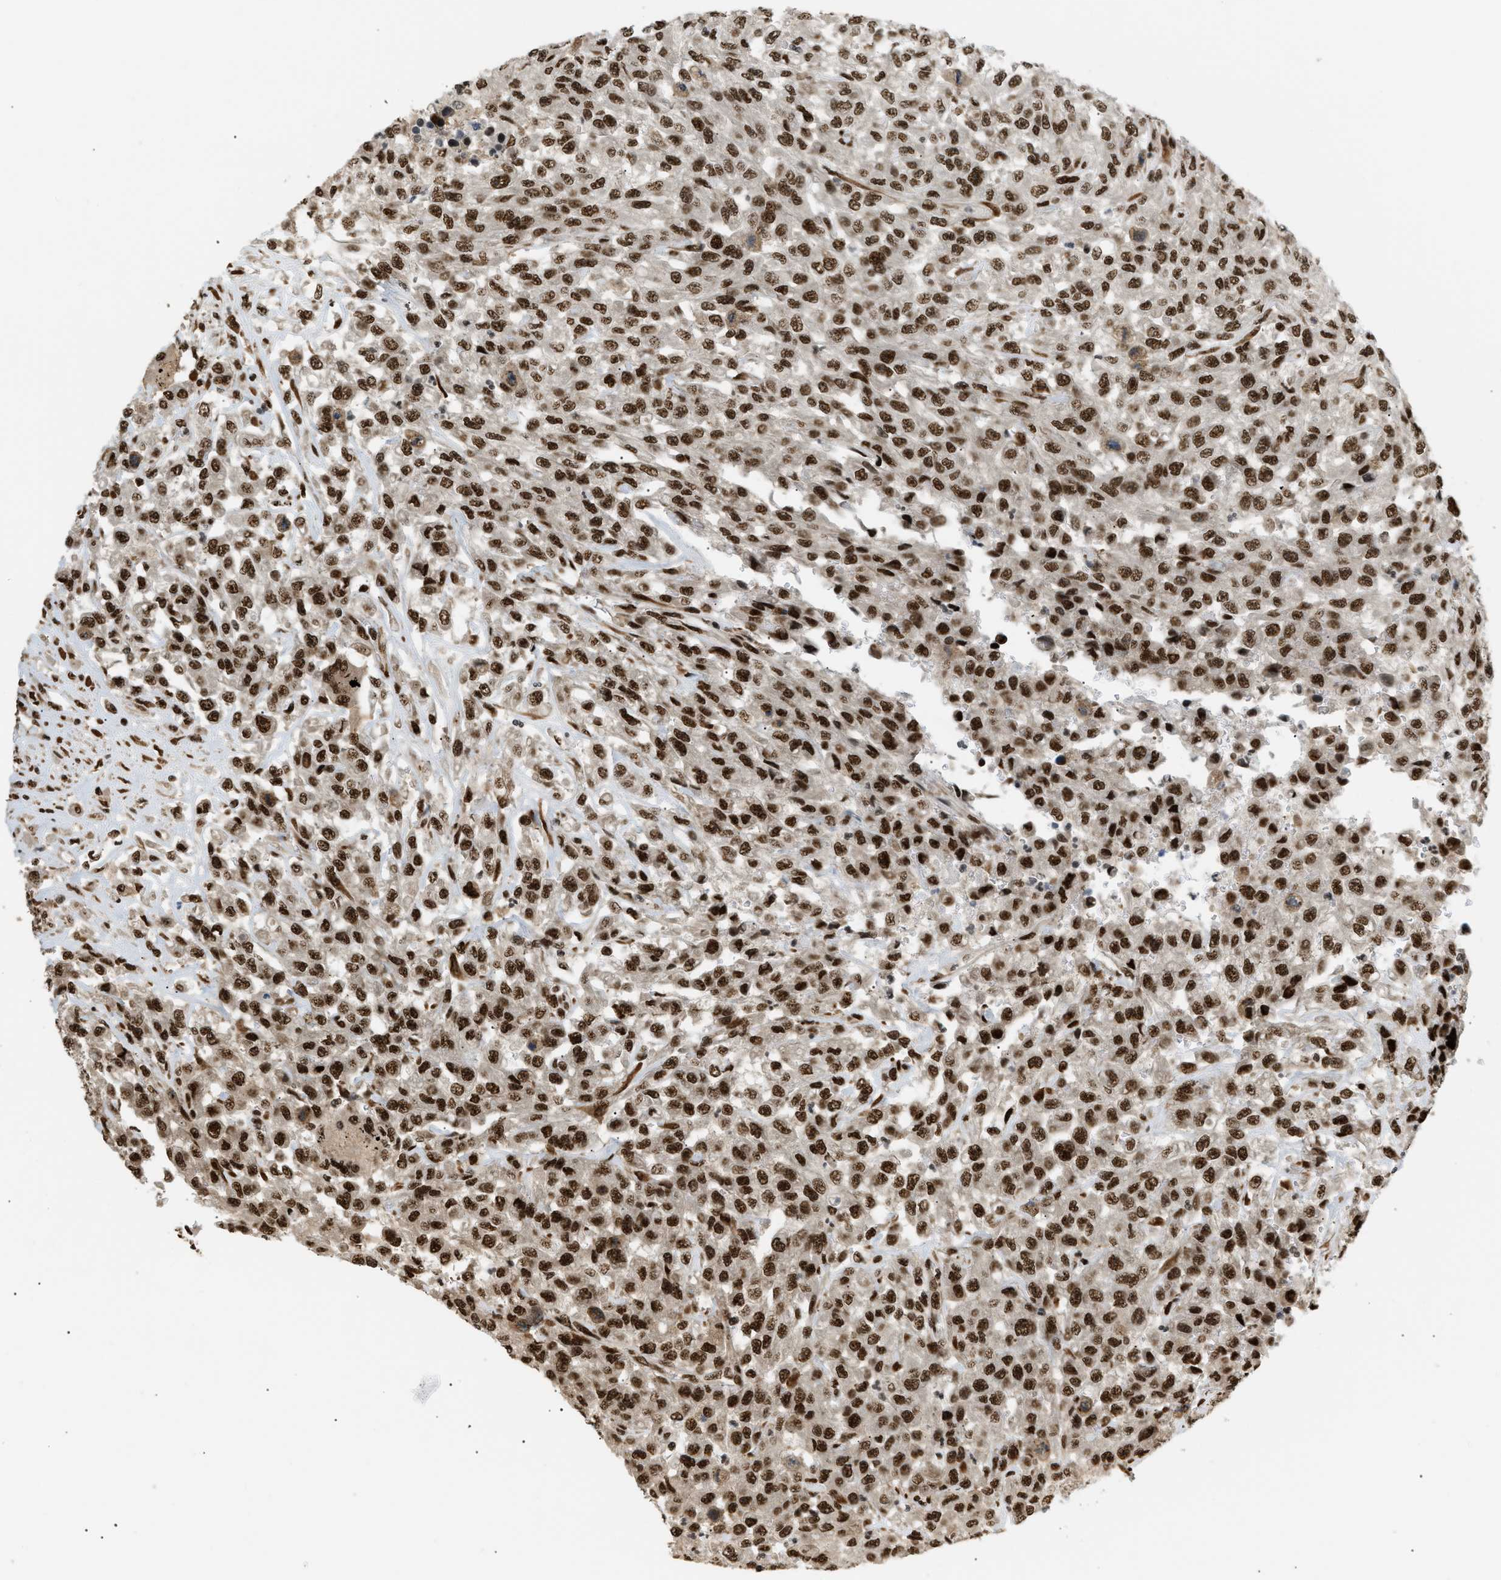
{"staining": {"intensity": "strong", "quantity": ">75%", "location": "nuclear"}, "tissue": "urothelial cancer", "cell_type": "Tumor cells", "image_type": "cancer", "snomed": [{"axis": "morphology", "description": "Urothelial carcinoma, High grade"}, {"axis": "topography", "description": "Urinary bladder"}], "caption": "Strong nuclear expression for a protein is appreciated in about >75% of tumor cells of urothelial carcinoma (high-grade) using immunohistochemistry.", "gene": "RBM5", "patient": {"sex": "male", "age": 46}}